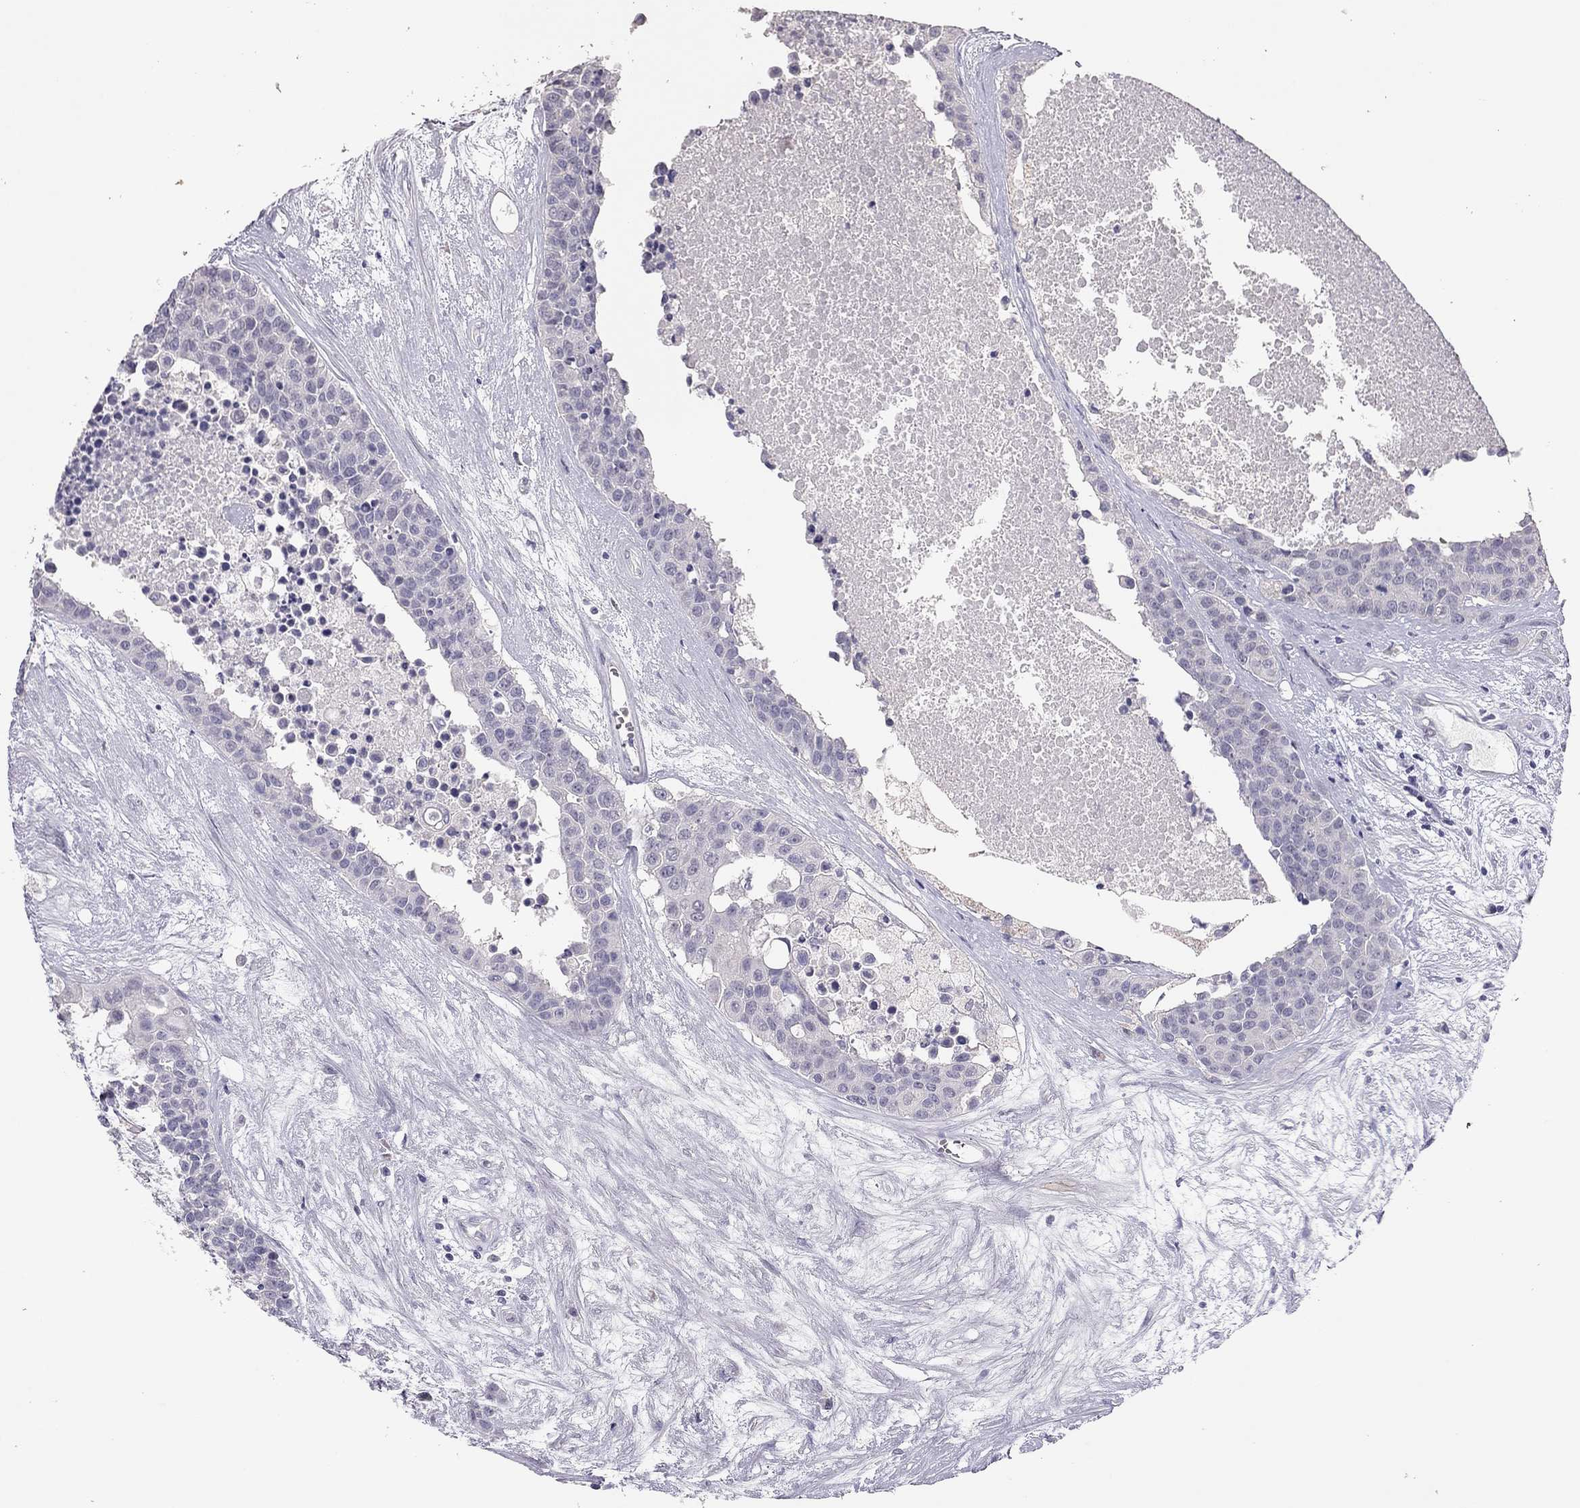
{"staining": {"intensity": "negative", "quantity": "none", "location": "none"}, "tissue": "carcinoid", "cell_type": "Tumor cells", "image_type": "cancer", "snomed": [{"axis": "morphology", "description": "Carcinoid, malignant, NOS"}, {"axis": "topography", "description": "Colon"}], "caption": "DAB (3,3'-diaminobenzidine) immunohistochemical staining of carcinoid exhibits no significant expression in tumor cells. Nuclei are stained in blue.", "gene": "ADORA2A", "patient": {"sex": "male", "age": 81}}